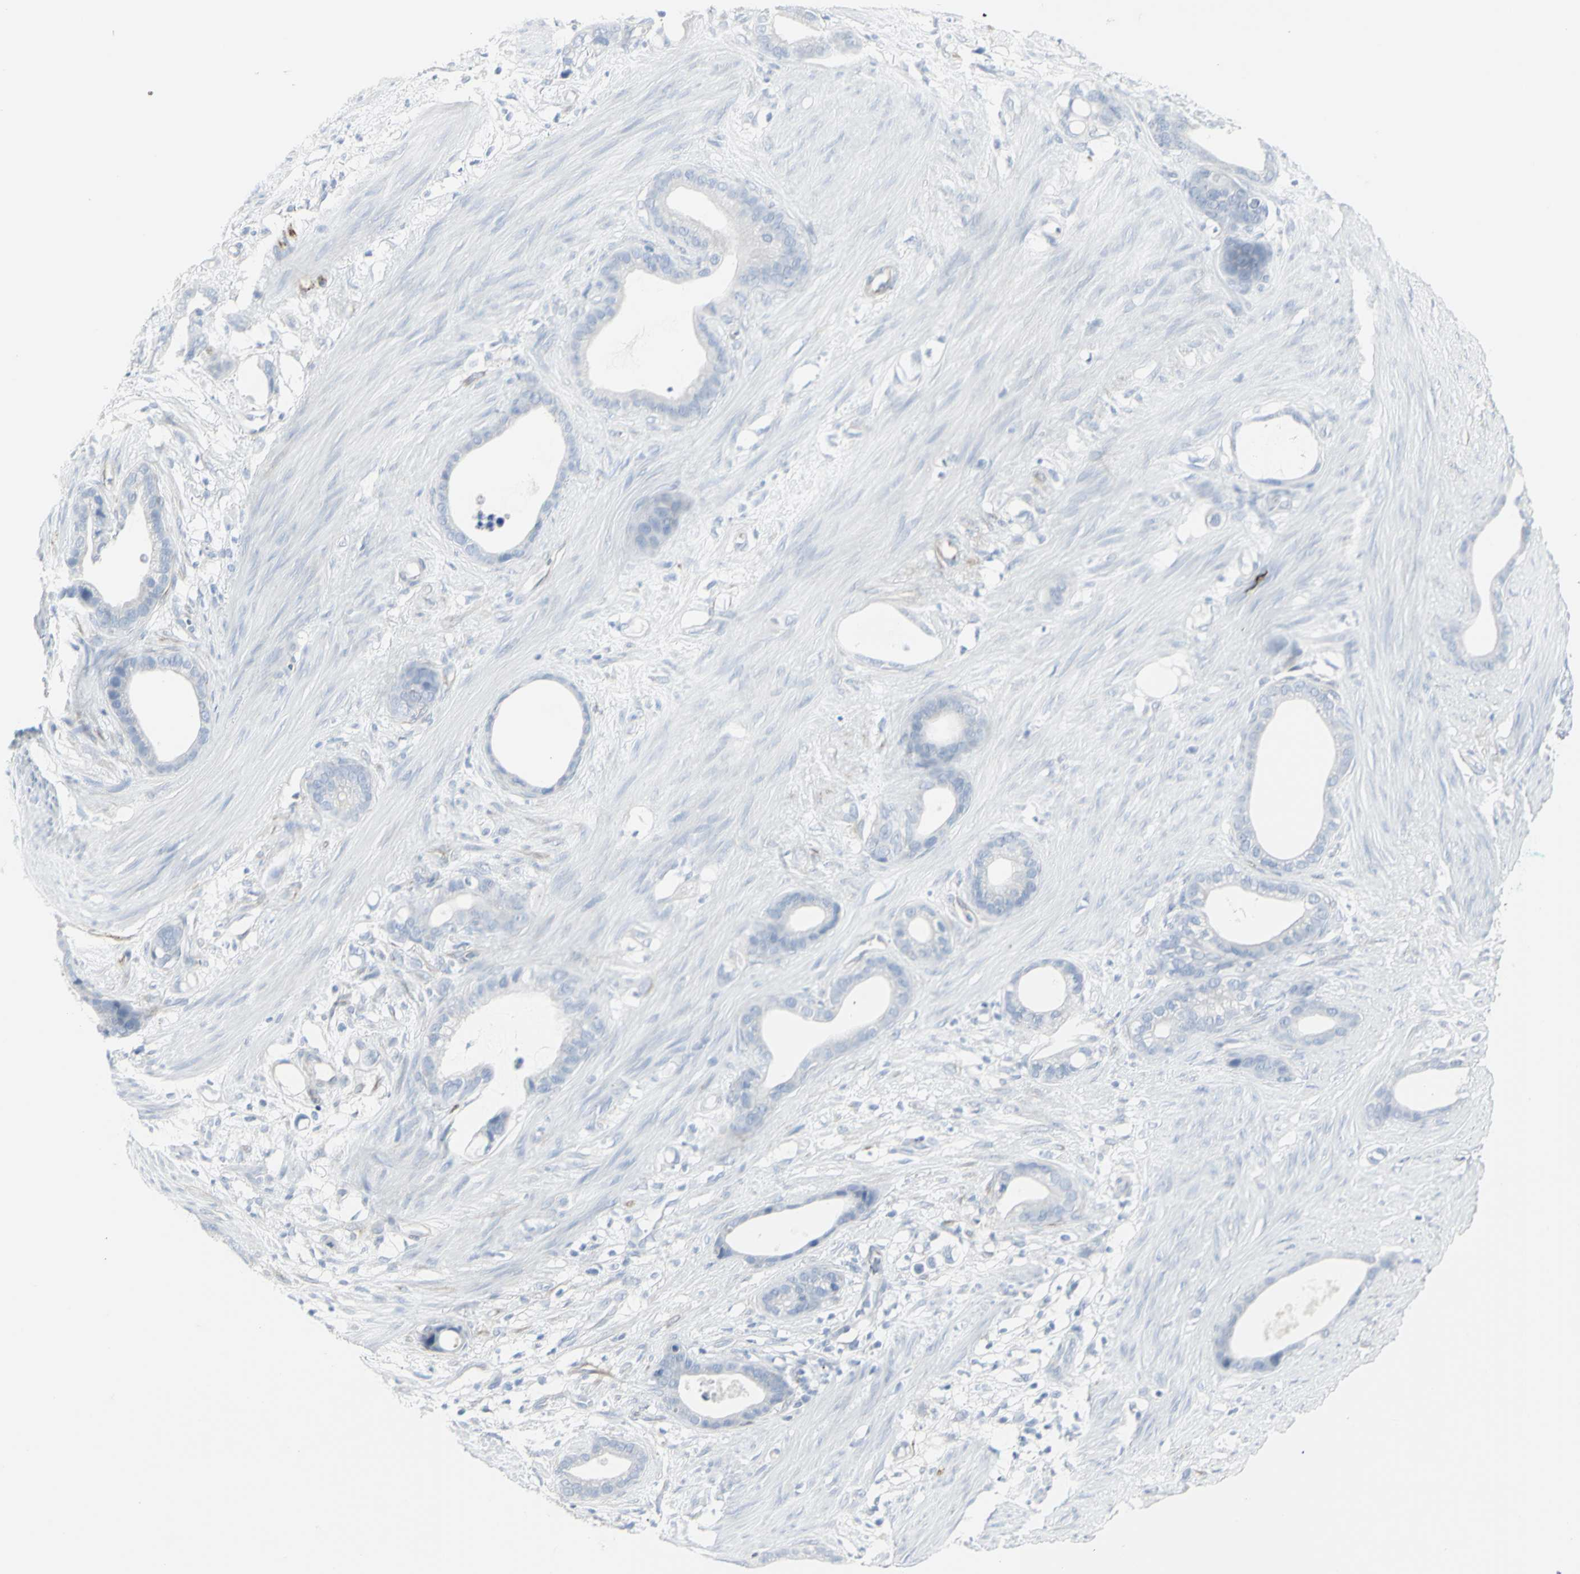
{"staining": {"intensity": "negative", "quantity": "none", "location": "none"}, "tissue": "stomach cancer", "cell_type": "Tumor cells", "image_type": "cancer", "snomed": [{"axis": "morphology", "description": "Adenocarcinoma, NOS"}, {"axis": "topography", "description": "Stomach"}], "caption": "Tumor cells show no significant protein staining in adenocarcinoma (stomach).", "gene": "ENSG00000198211", "patient": {"sex": "female", "age": 75}}